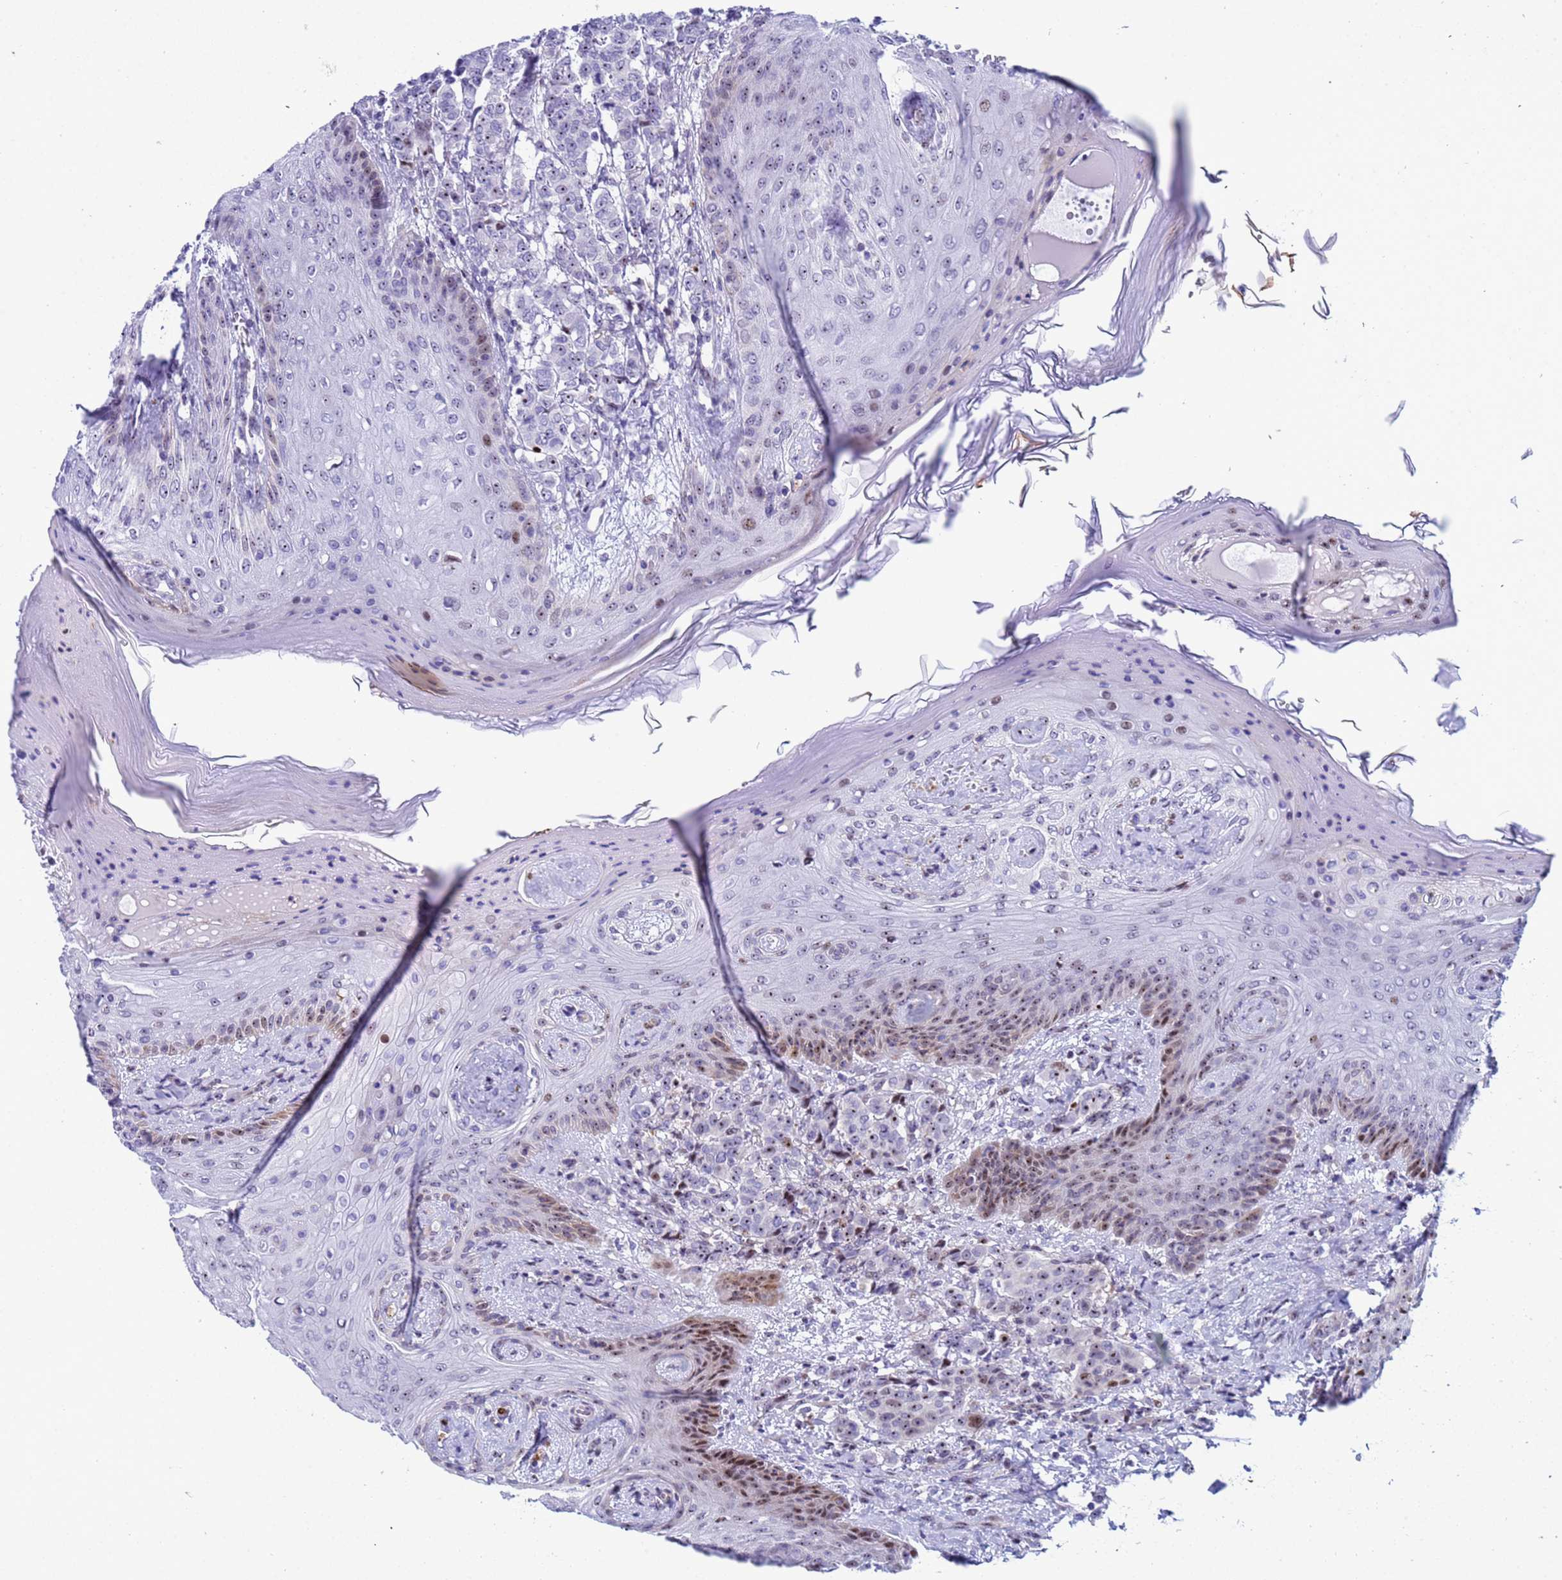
{"staining": {"intensity": "weak", "quantity": "<25%", "location": "nuclear"}, "tissue": "breast cancer", "cell_type": "Tumor cells", "image_type": "cancer", "snomed": [{"axis": "morphology", "description": "Duct carcinoma"}, {"axis": "topography", "description": "Breast"}], "caption": "High magnification brightfield microscopy of breast intraductal carcinoma stained with DAB (brown) and counterstained with hematoxylin (blue): tumor cells show no significant expression.", "gene": "POP5", "patient": {"sex": "female", "age": 40}}